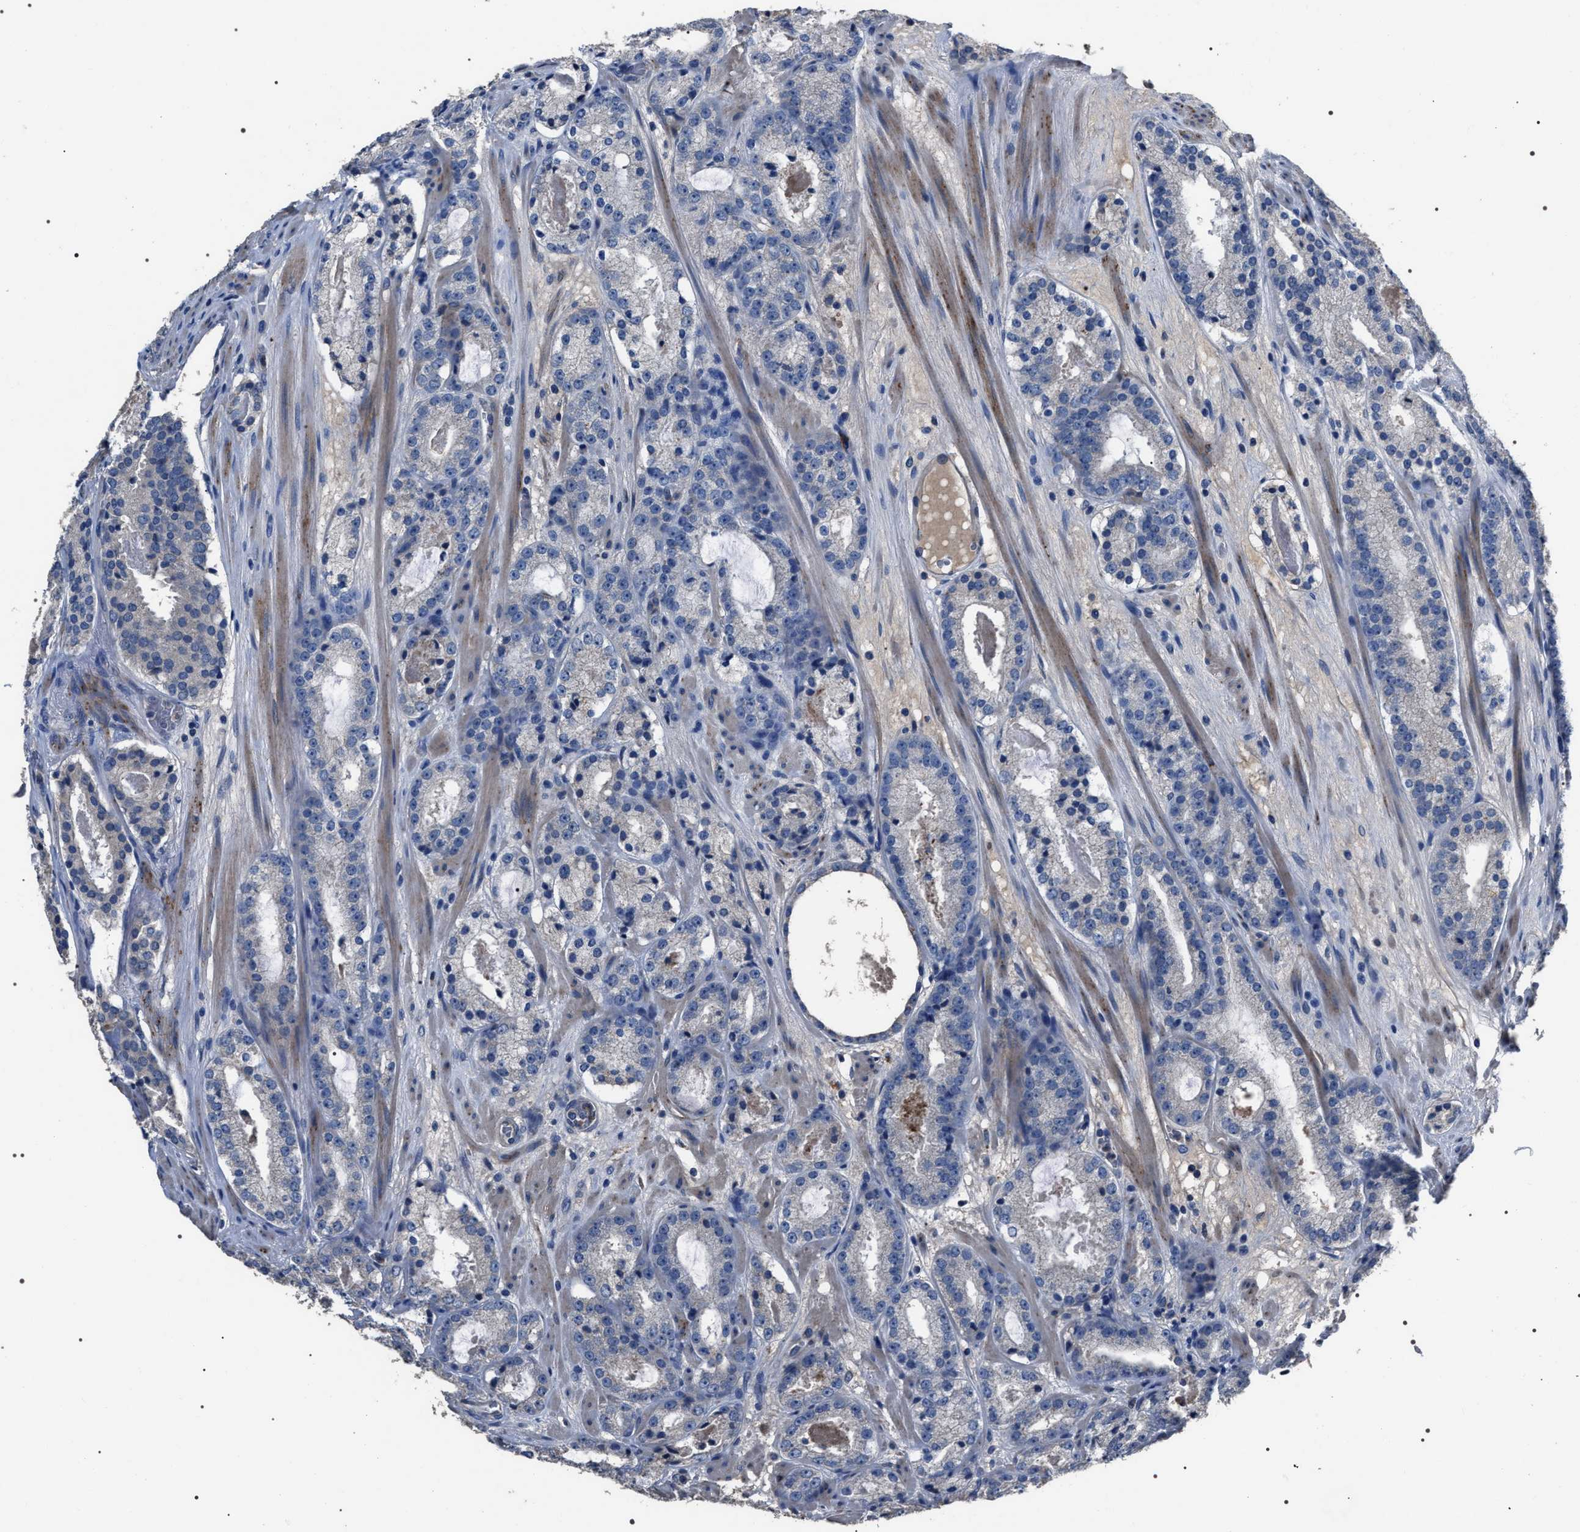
{"staining": {"intensity": "negative", "quantity": "none", "location": "none"}, "tissue": "prostate cancer", "cell_type": "Tumor cells", "image_type": "cancer", "snomed": [{"axis": "morphology", "description": "Adenocarcinoma, Low grade"}, {"axis": "topography", "description": "Prostate"}], "caption": "This histopathology image is of prostate cancer stained with immunohistochemistry (IHC) to label a protein in brown with the nuclei are counter-stained blue. There is no staining in tumor cells.", "gene": "TRIM54", "patient": {"sex": "male", "age": 69}}